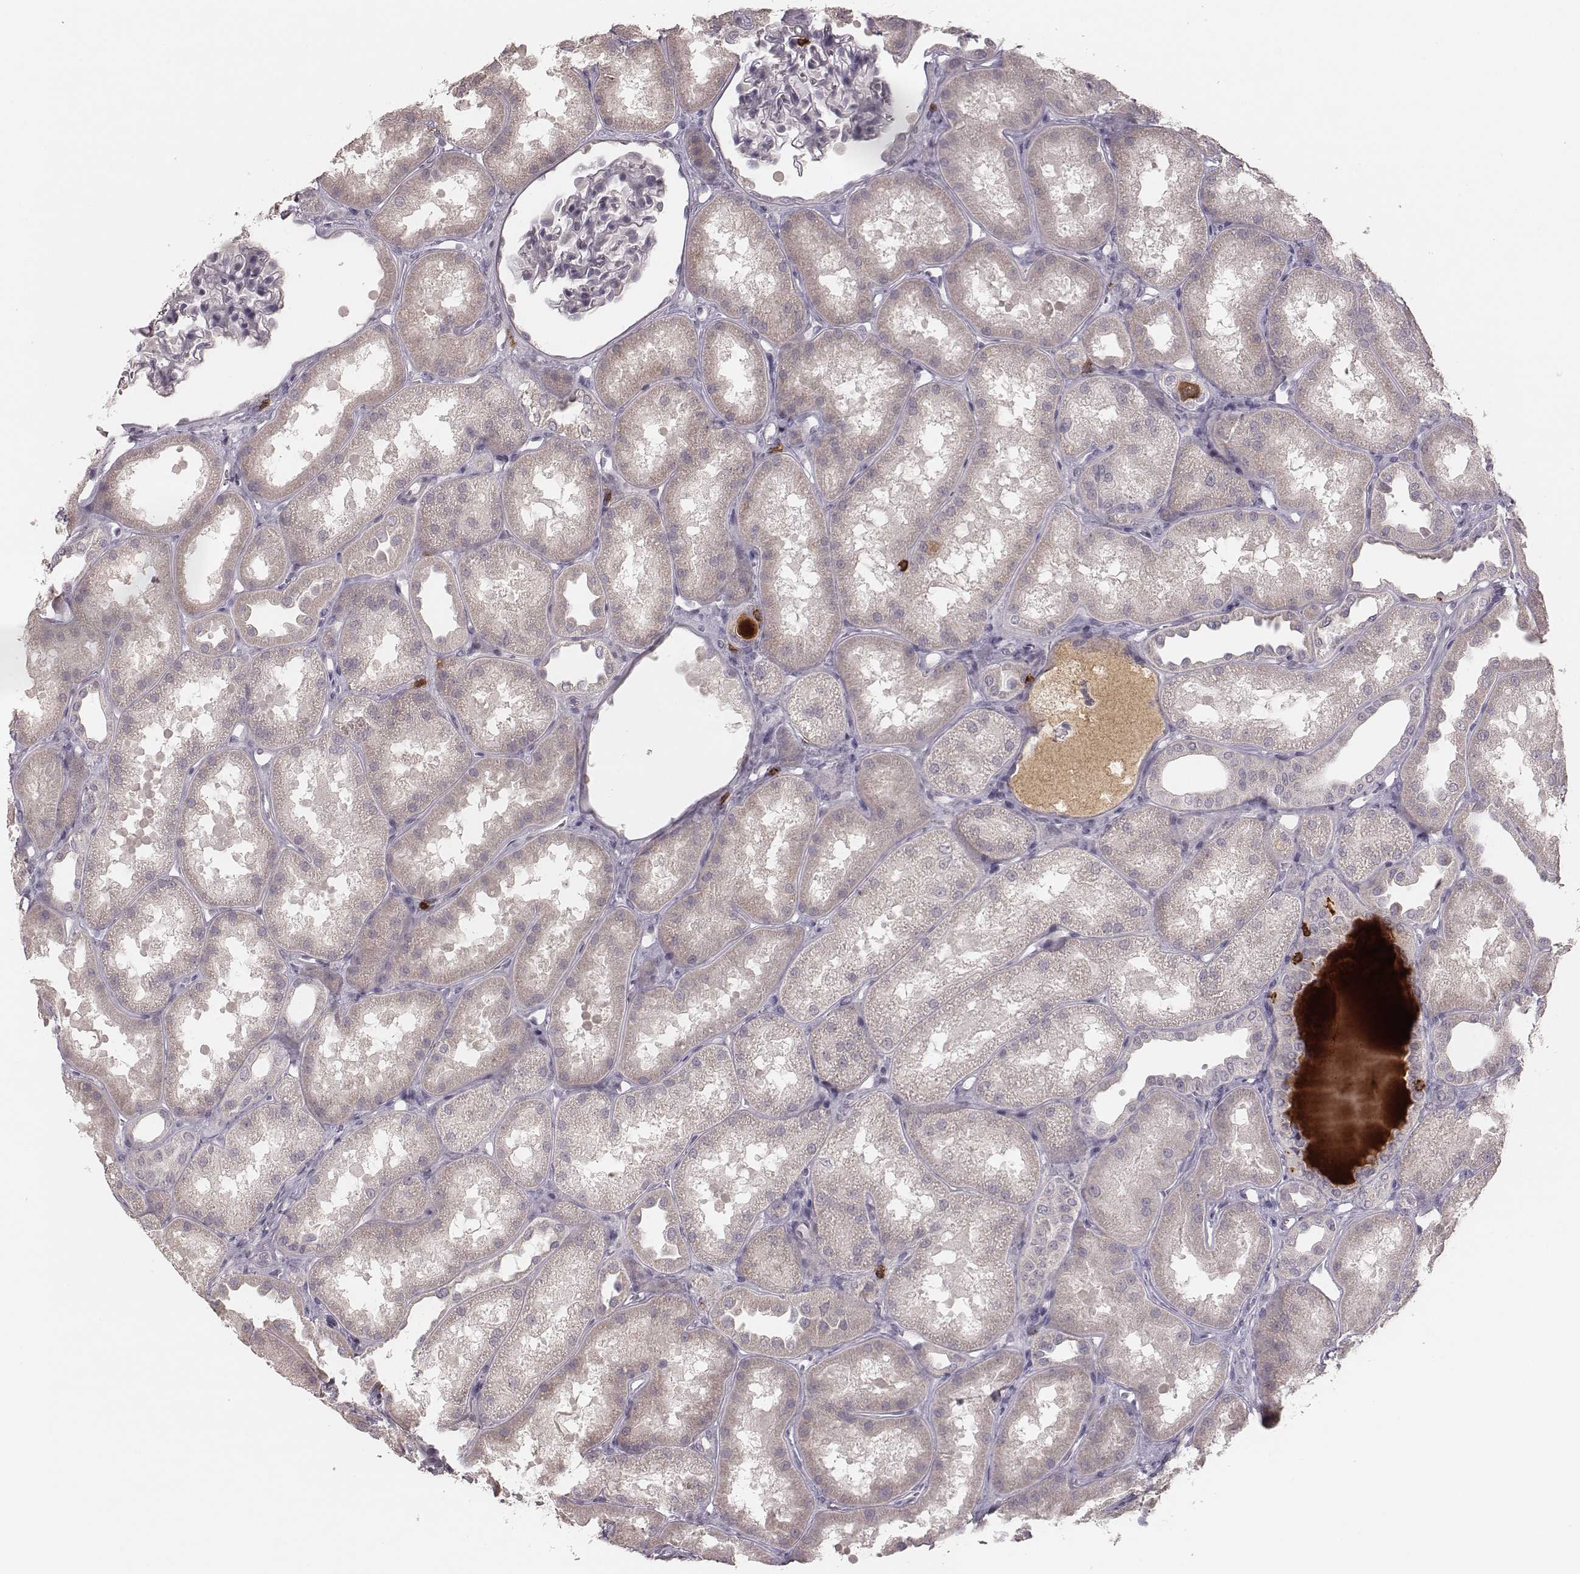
{"staining": {"intensity": "negative", "quantity": "none", "location": "none"}, "tissue": "kidney", "cell_type": "Cells in glomeruli", "image_type": "normal", "snomed": [{"axis": "morphology", "description": "Normal tissue, NOS"}, {"axis": "topography", "description": "Kidney"}], "caption": "Human kidney stained for a protein using immunohistochemistry (IHC) exhibits no positivity in cells in glomeruli.", "gene": "CD8A", "patient": {"sex": "male", "age": 61}}